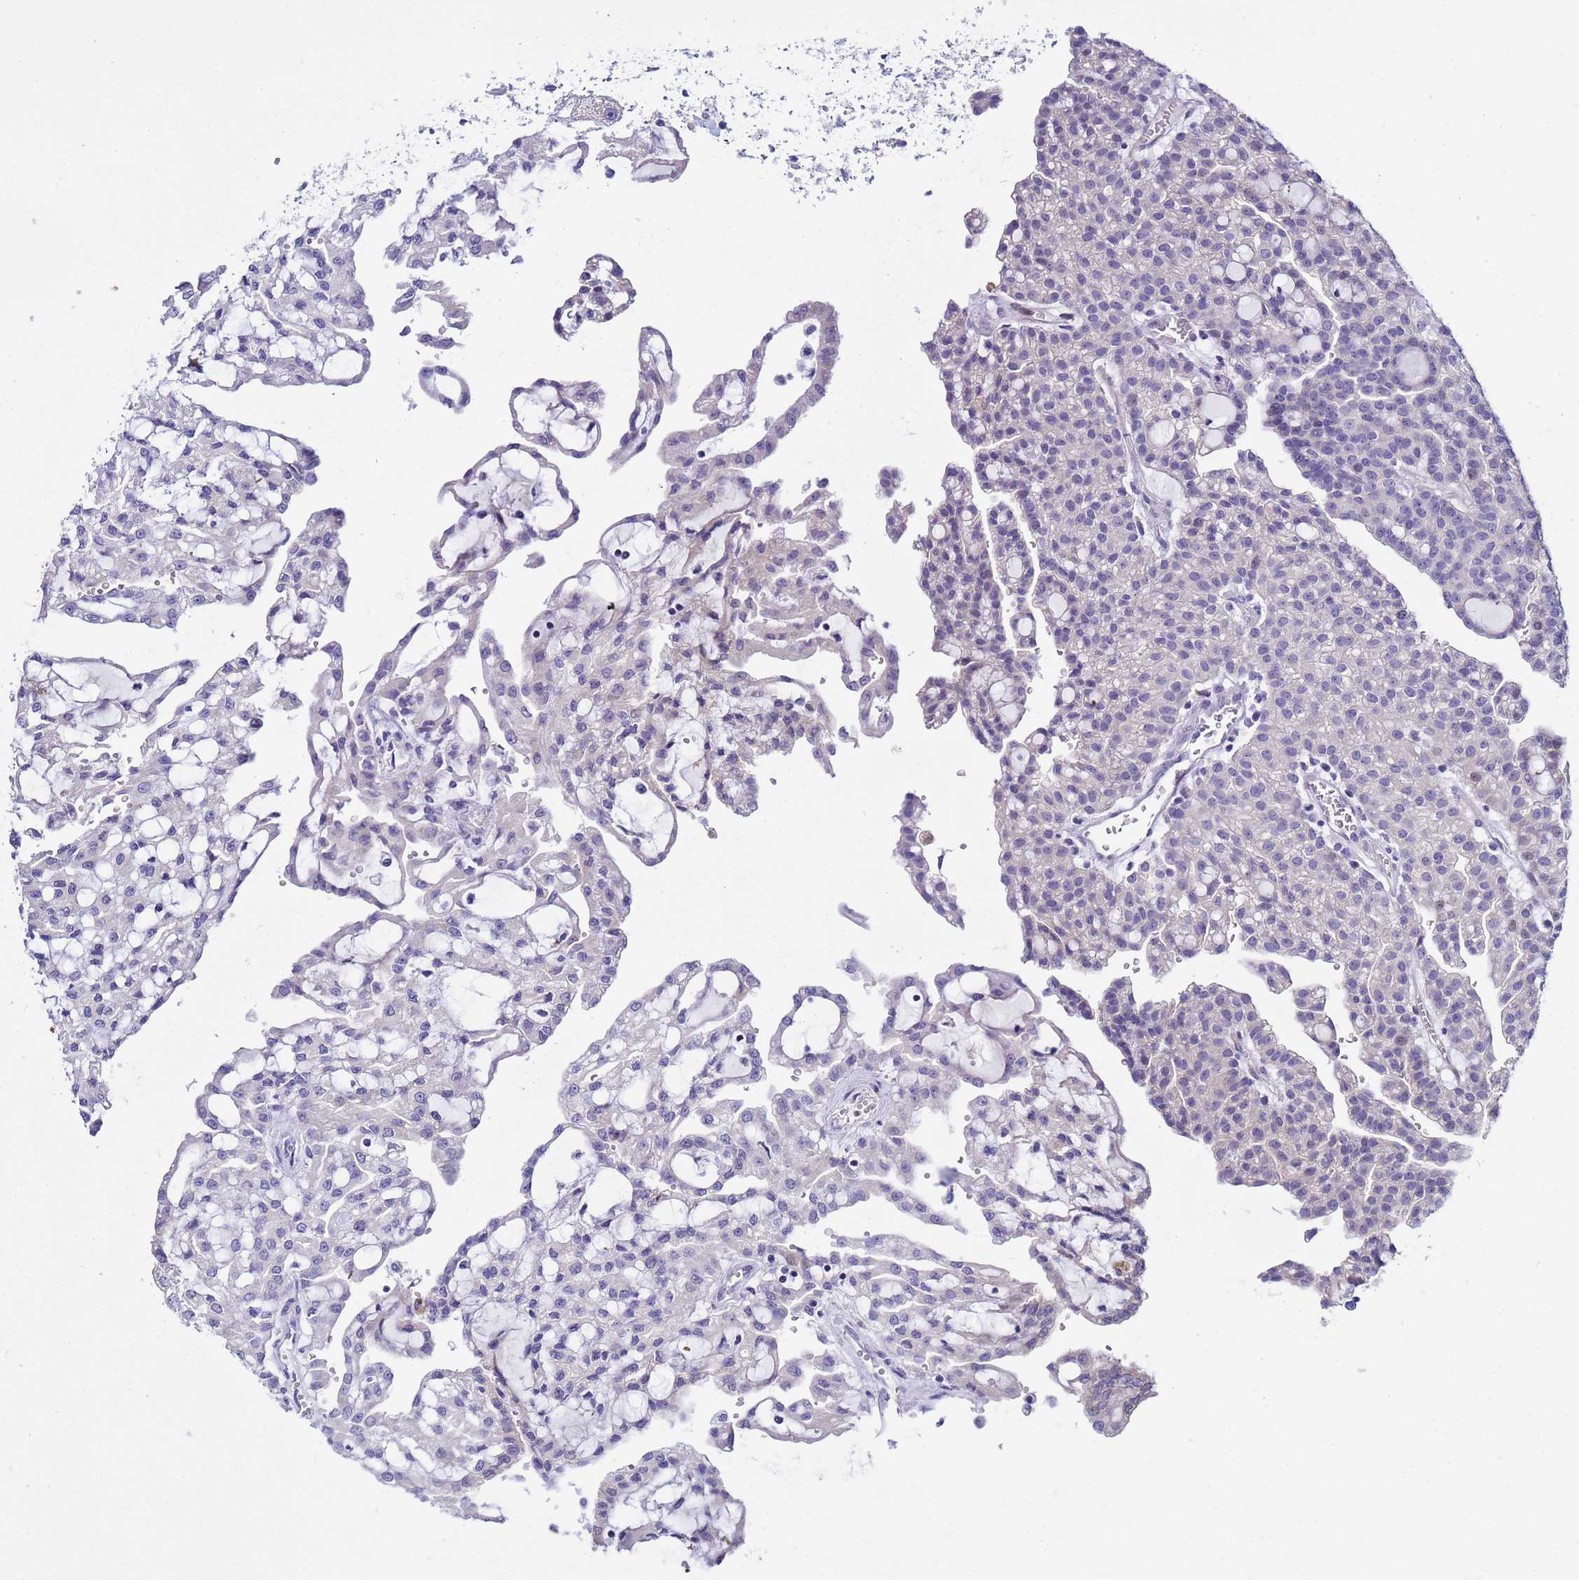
{"staining": {"intensity": "negative", "quantity": "none", "location": "none"}, "tissue": "renal cancer", "cell_type": "Tumor cells", "image_type": "cancer", "snomed": [{"axis": "morphology", "description": "Adenocarcinoma, NOS"}, {"axis": "topography", "description": "Kidney"}], "caption": "Micrograph shows no significant protein staining in tumor cells of adenocarcinoma (renal).", "gene": "IGSF11", "patient": {"sex": "male", "age": 63}}